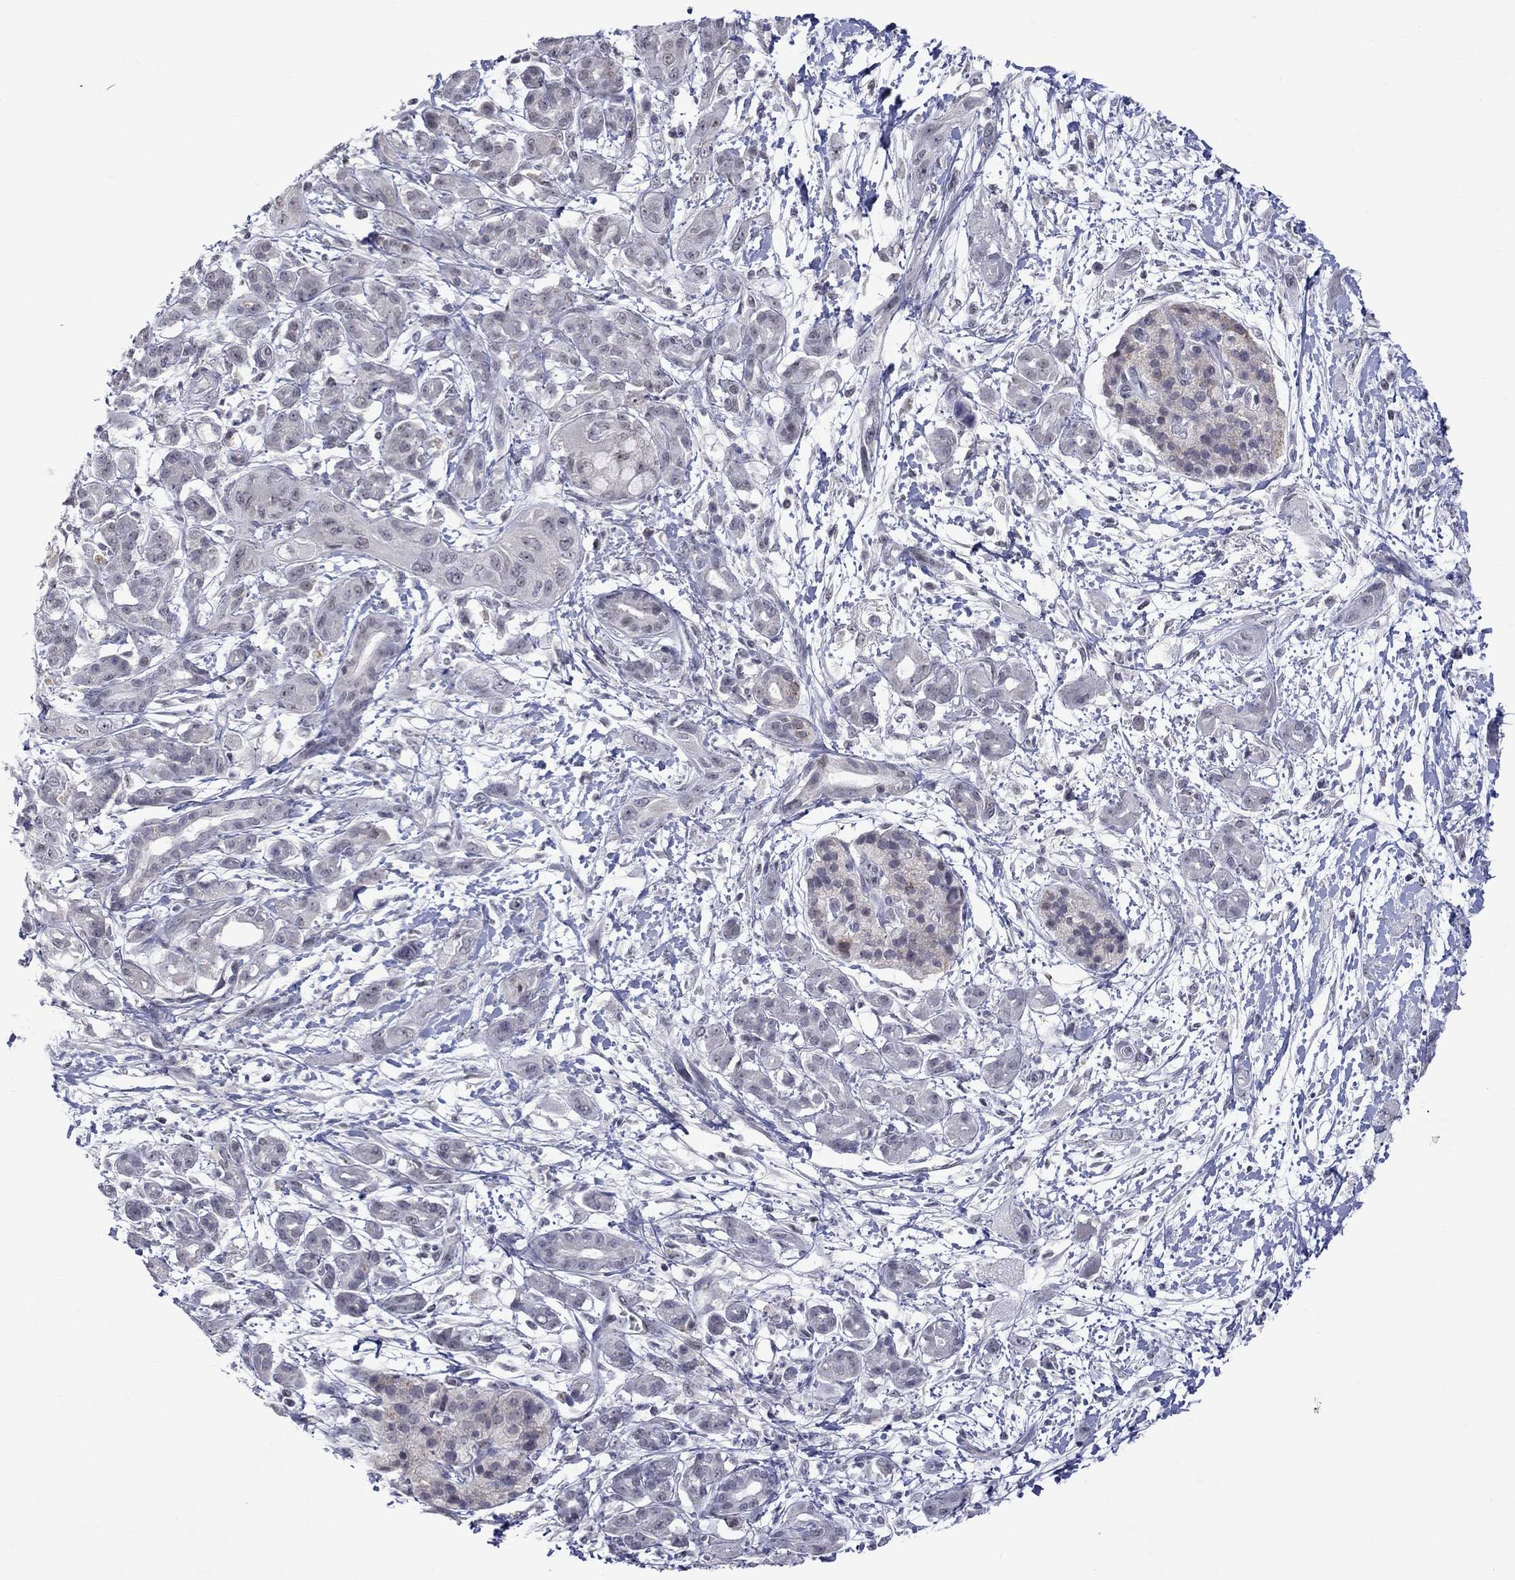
{"staining": {"intensity": "negative", "quantity": "none", "location": "none"}, "tissue": "pancreatic cancer", "cell_type": "Tumor cells", "image_type": "cancer", "snomed": [{"axis": "morphology", "description": "Adenocarcinoma, NOS"}, {"axis": "topography", "description": "Pancreas"}], "caption": "IHC of pancreatic cancer (adenocarcinoma) displays no positivity in tumor cells.", "gene": "TMEM143", "patient": {"sex": "male", "age": 72}}